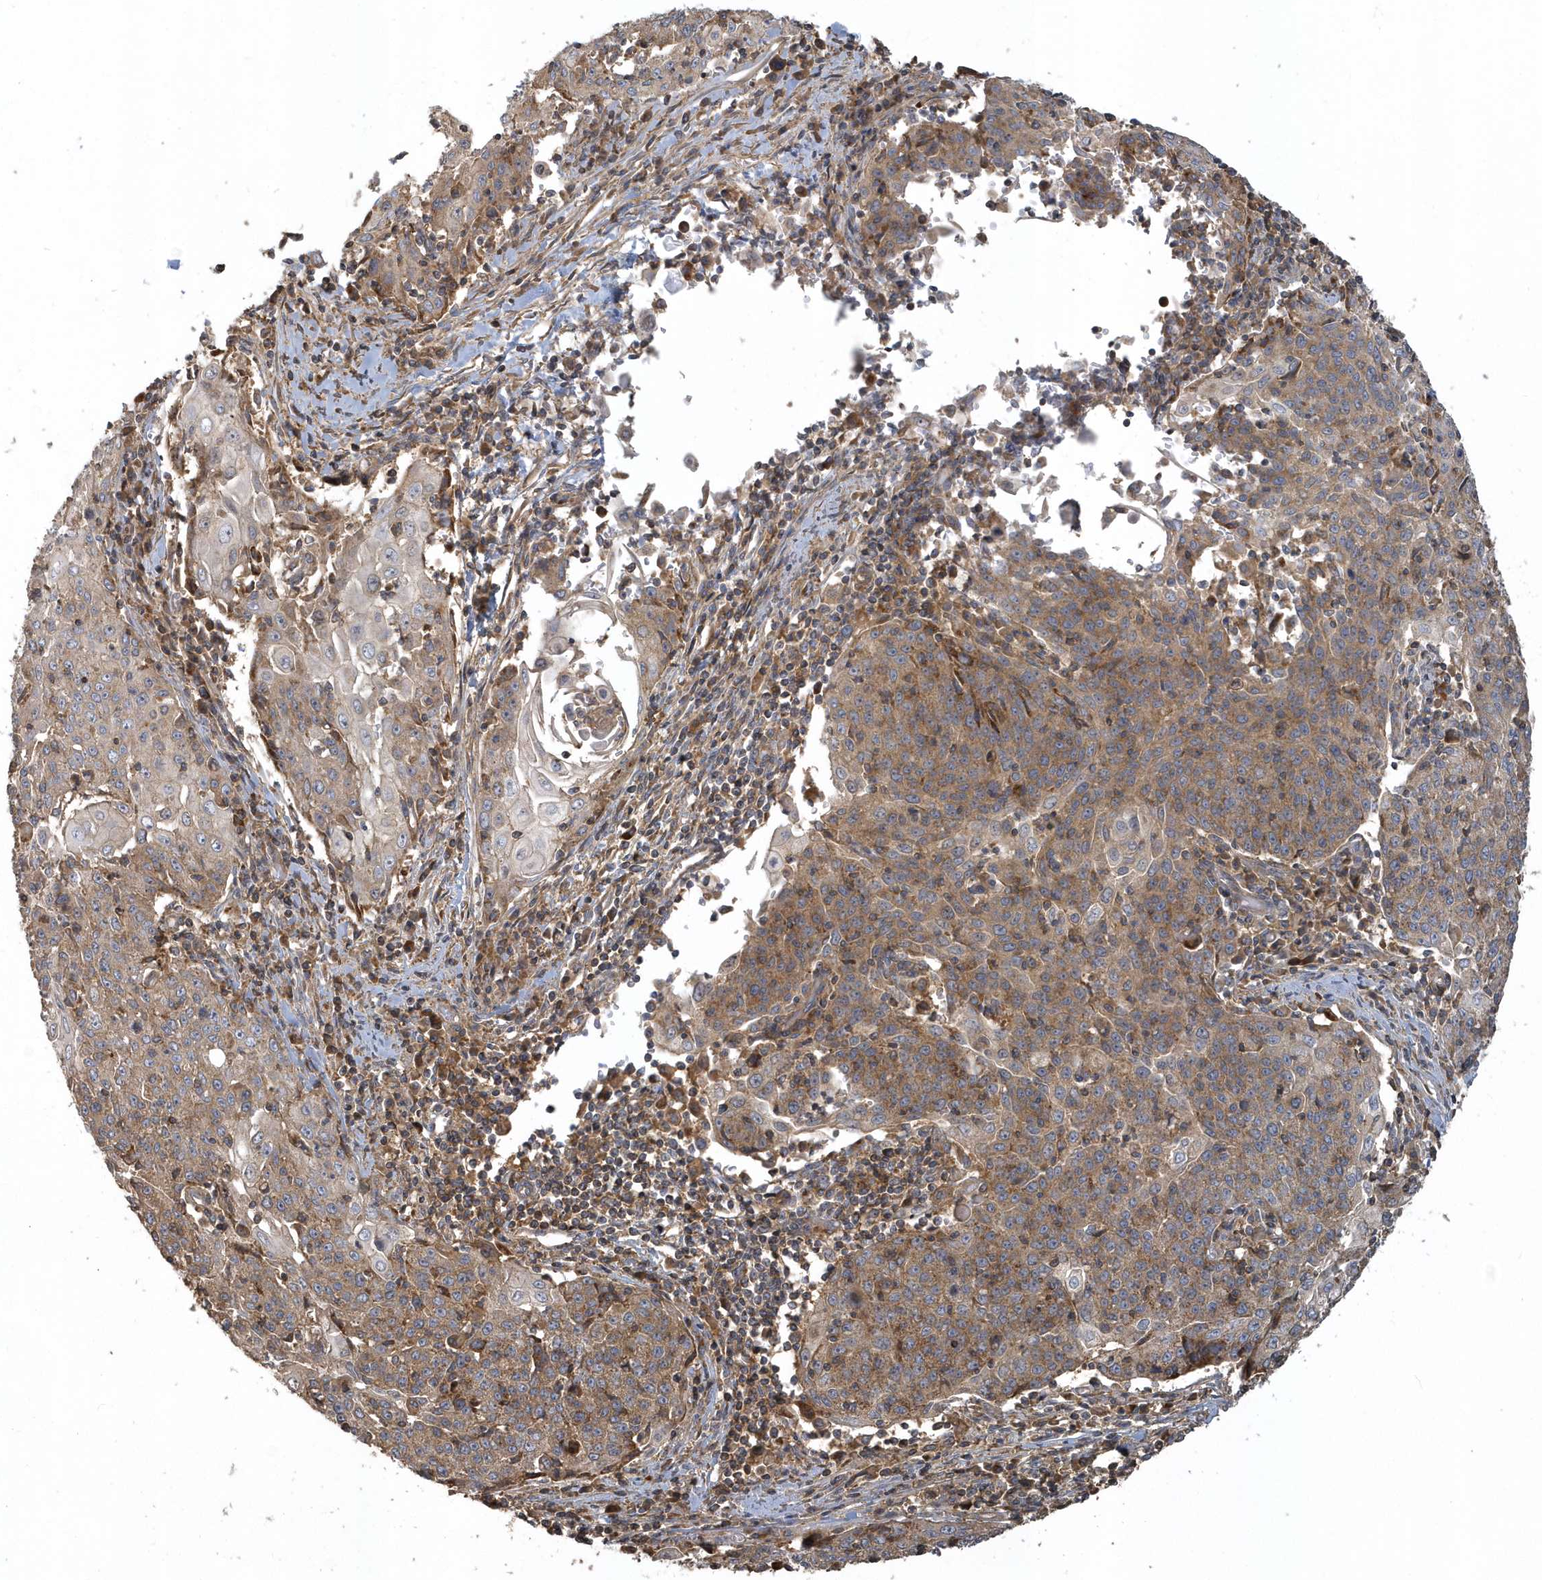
{"staining": {"intensity": "moderate", "quantity": ">75%", "location": "cytoplasmic/membranous"}, "tissue": "cervical cancer", "cell_type": "Tumor cells", "image_type": "cancer", "snomed": [{"axis": "morphology", "description": "Squamous cell carcinoma, NOS"}, {"axis": "topography", "description": "Cervix"}], "caption": "Immunohistochemical staining of human cervical cancer shows moderate cytoplasmic/membranous protein staining in about >75% of tumor cells. (DAB IHC, brown staining for protein, blue staining for nuclei).", "gene": "TRAIP", "patient": {"sex": "female", "age": 48}}